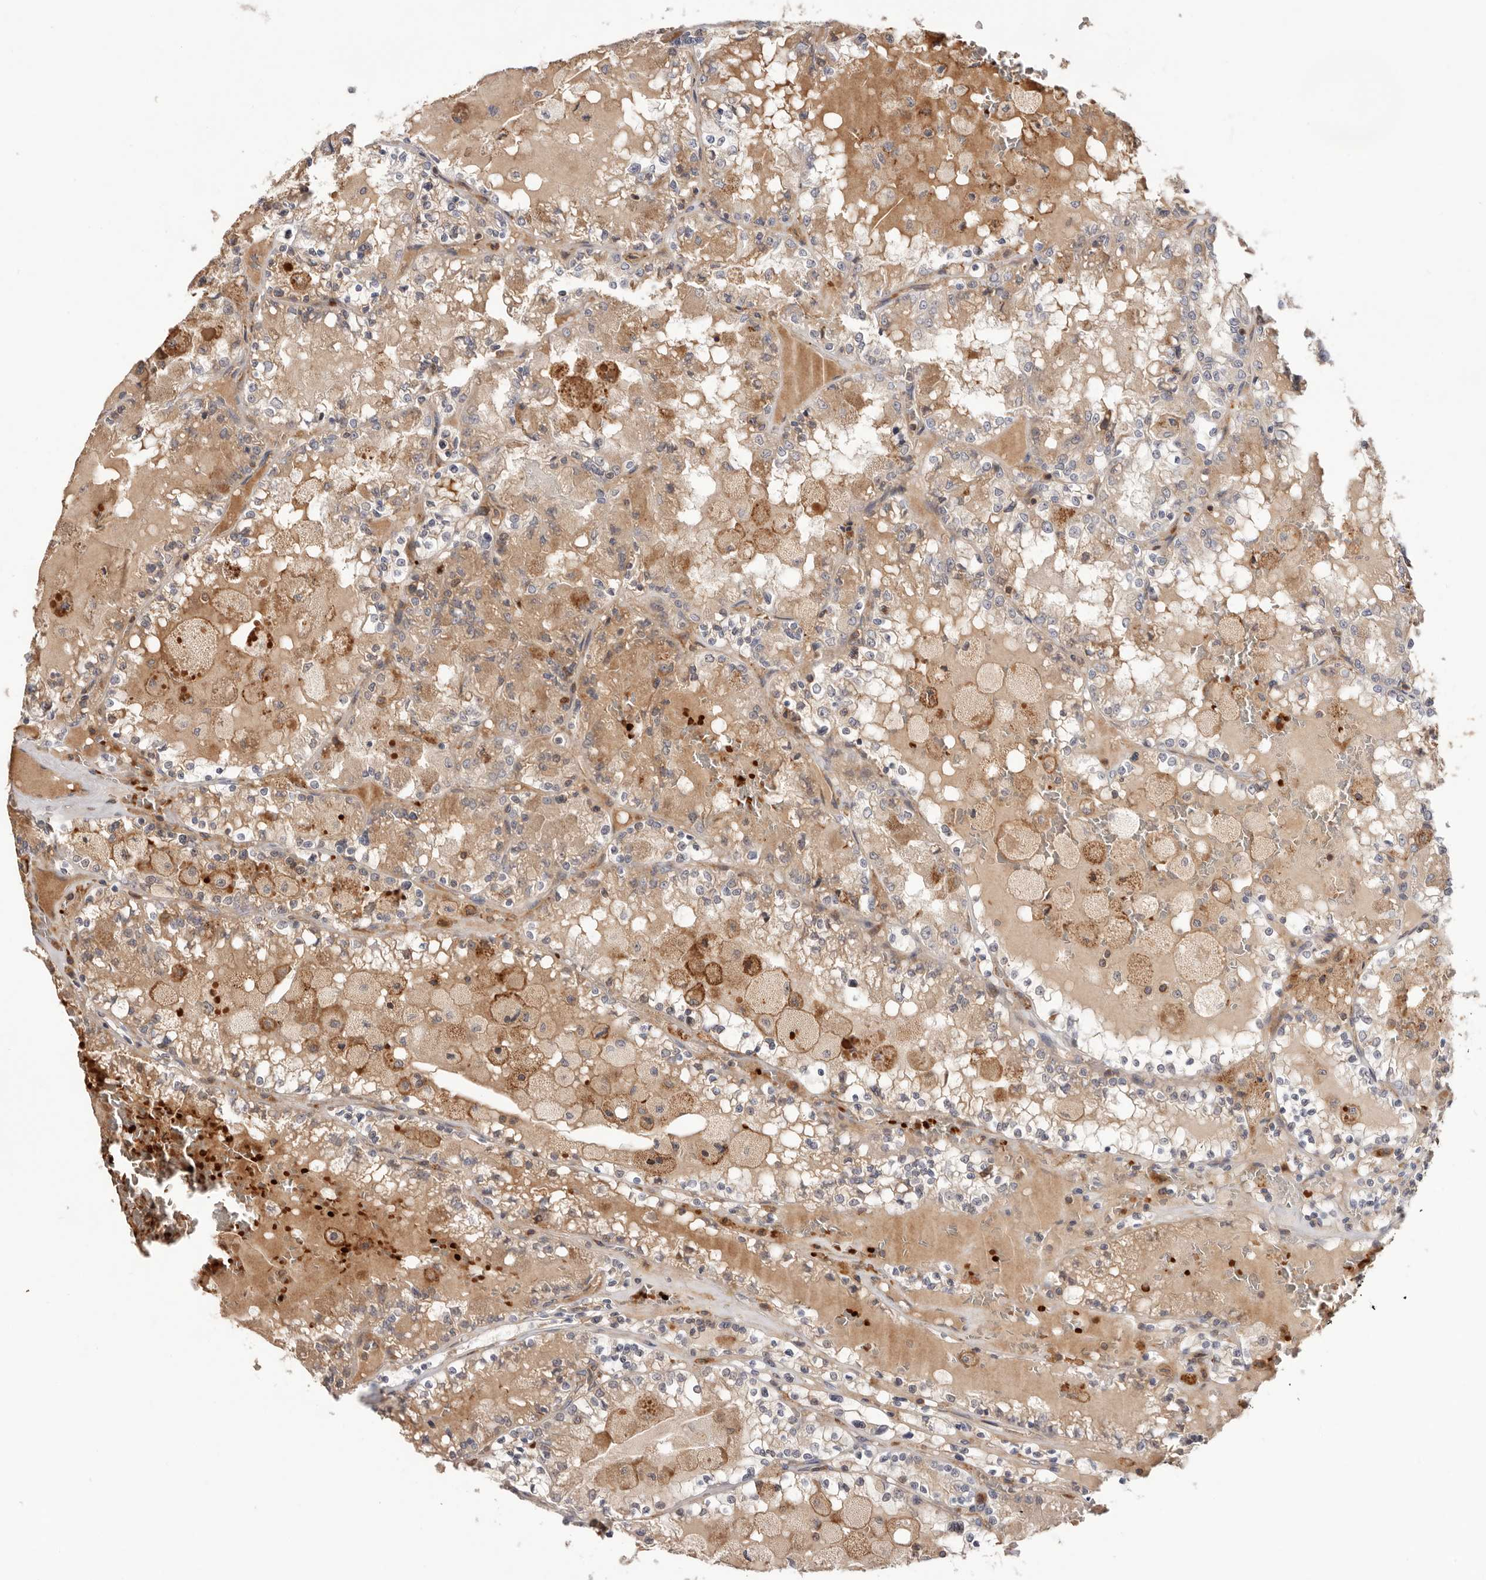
{"staining": {"intensity": "weak", "quantity": "25%-75%", "location": "cytoplasmic/membranous"}, "tissue": "renal cancer", "cell_type": "Tumor cells", "image_type": "cancer", "snomed": [{"axis": "morphology", "description": "Adenocarcinoma, NOS"}, {"axis": "topography", "description": "Kidney"}], "caption": "Protein staining of renal cancer tissue displays weak cytoplasmic/membranous staining in about 25%-75% of tumor cells.", "gene": "RNF213", "patient": {"sex": "female", "age": 56}}